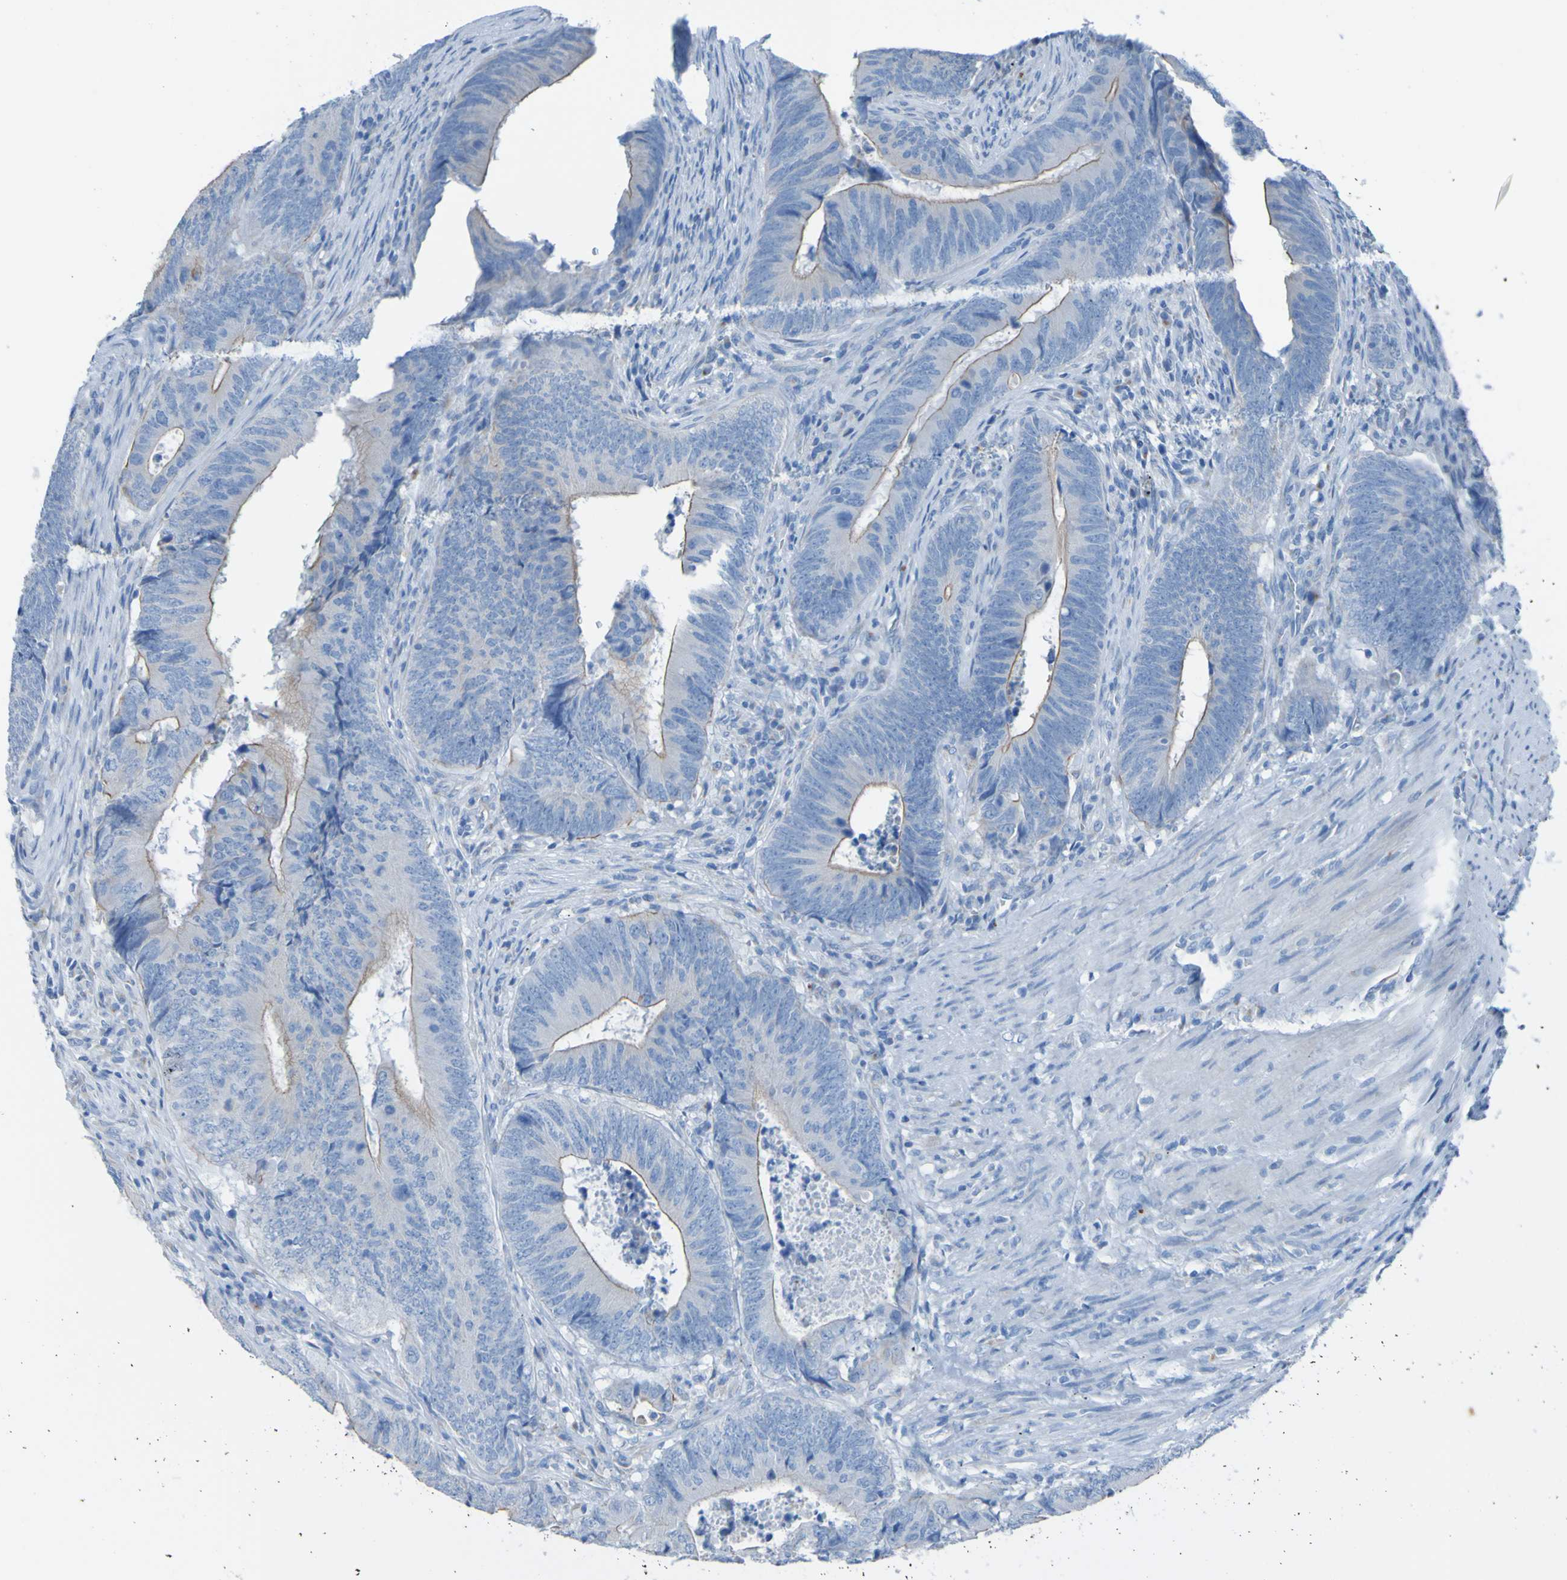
{"staining": {"intensity": "weak", "quantity": ">75%", "location": "cytoplasmic/membranous"}, "tissue": "colorectal cancer", "cell_type": "Tumor cells", "image_type": "cancer", "snomed": [{"axis": "morphology", "description": "Normal tissue, NOS"}, {"axis": "morphology", "description": "Adenocarcinoma, NOS"}, {"axis": "topography", "description": "Colon"}], "caption": "This is an image of IHC staining of colorectal cancer (adenocarcinoma), which shows weak expression in the cytoplasmic/membranous of tumor cells.", "gene": "ACMSD", "patient": {"sex": "male", "age": 56}}